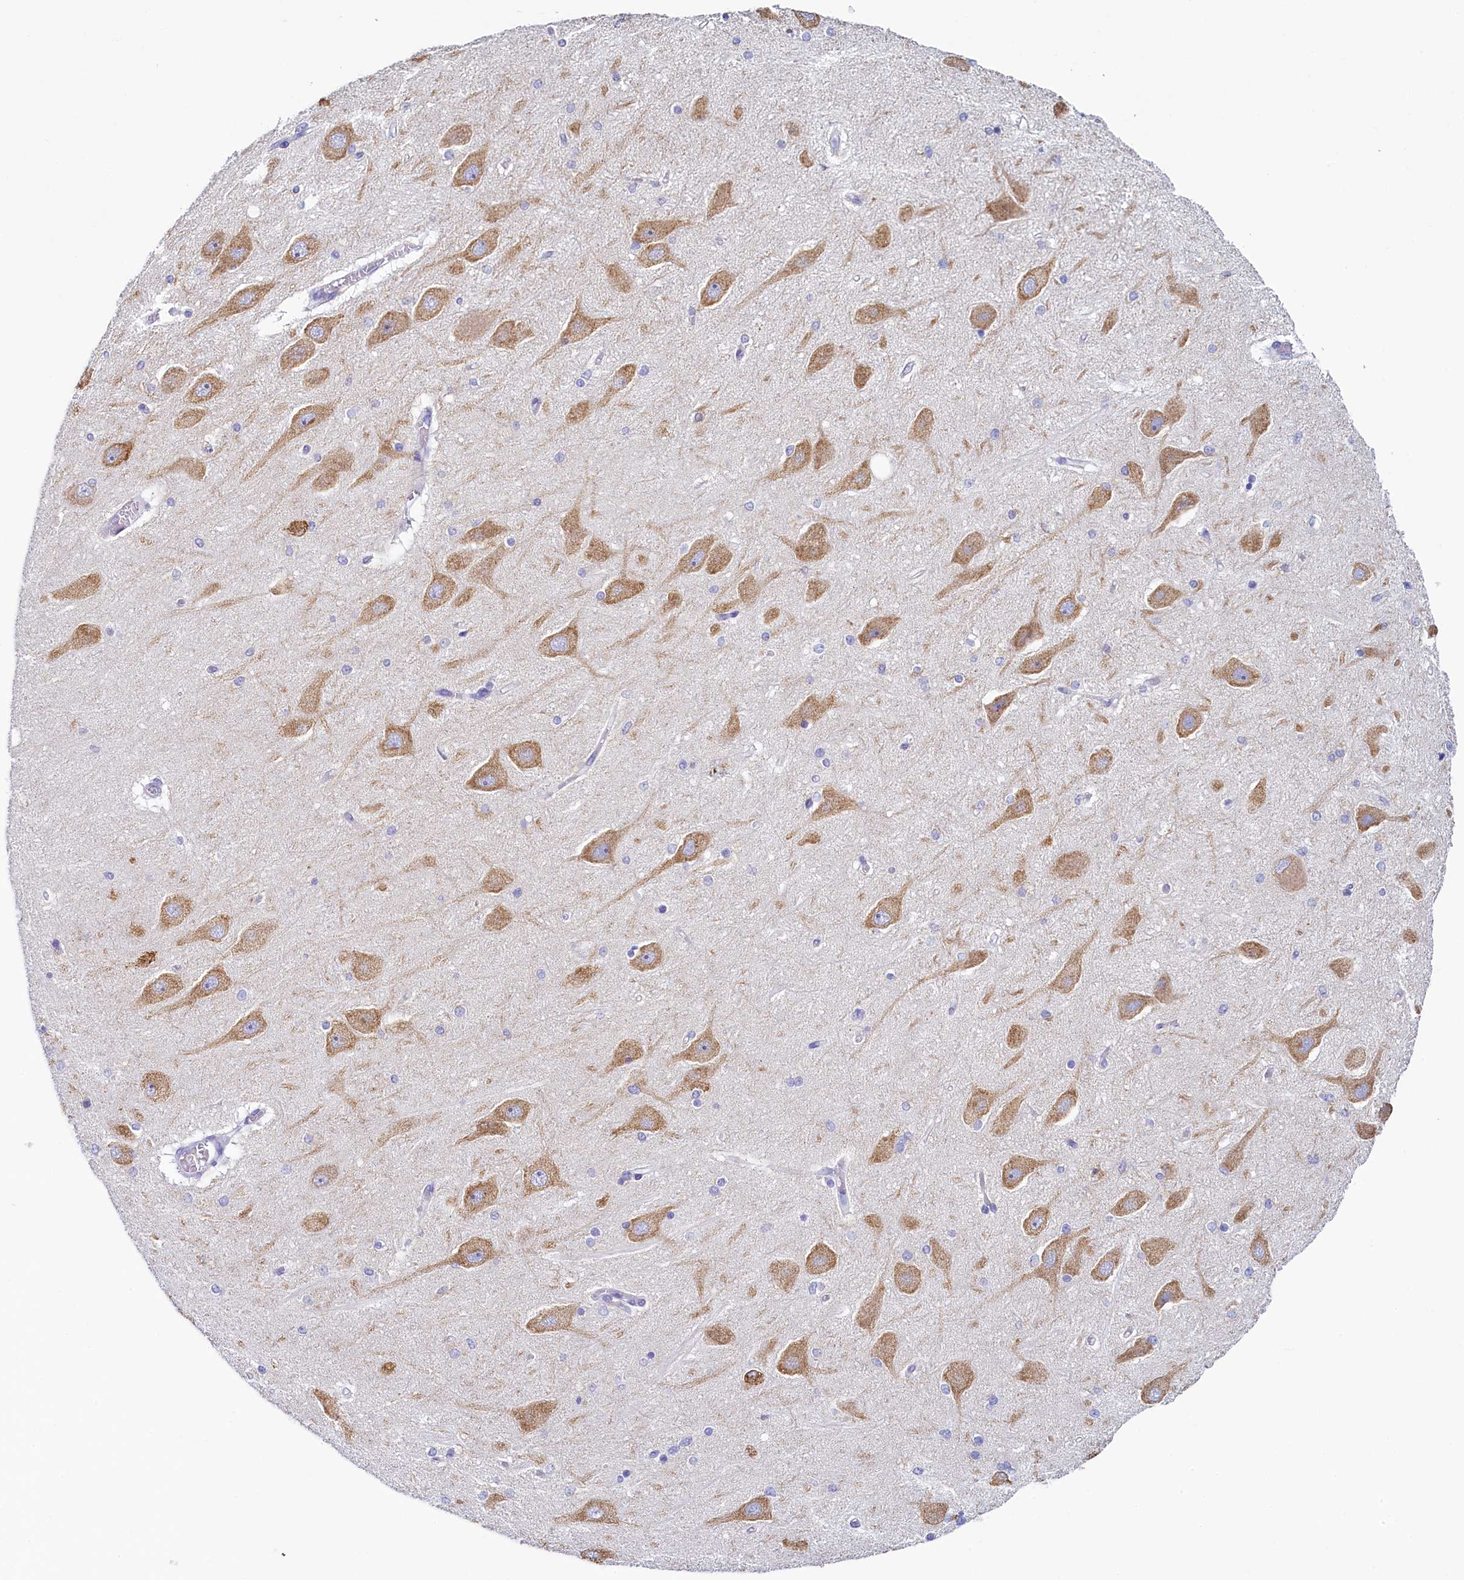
{"staining": {"intensity": "negative", "quantity": "none", "location": "none"}, "tissue": "hippocampus", "cell_type": "Glial cells", "image_type": "normal", "snomed": [{"axis": "morphology", "description": "Normal tissue, NOS"}, {"axis": "topography", "description": "Hippocampus"}], "caption": "The image shows no staining of glial cells in benign hippocampus.", "gene": "SKA3", "patient": {"sex": "female", "age": 54}}